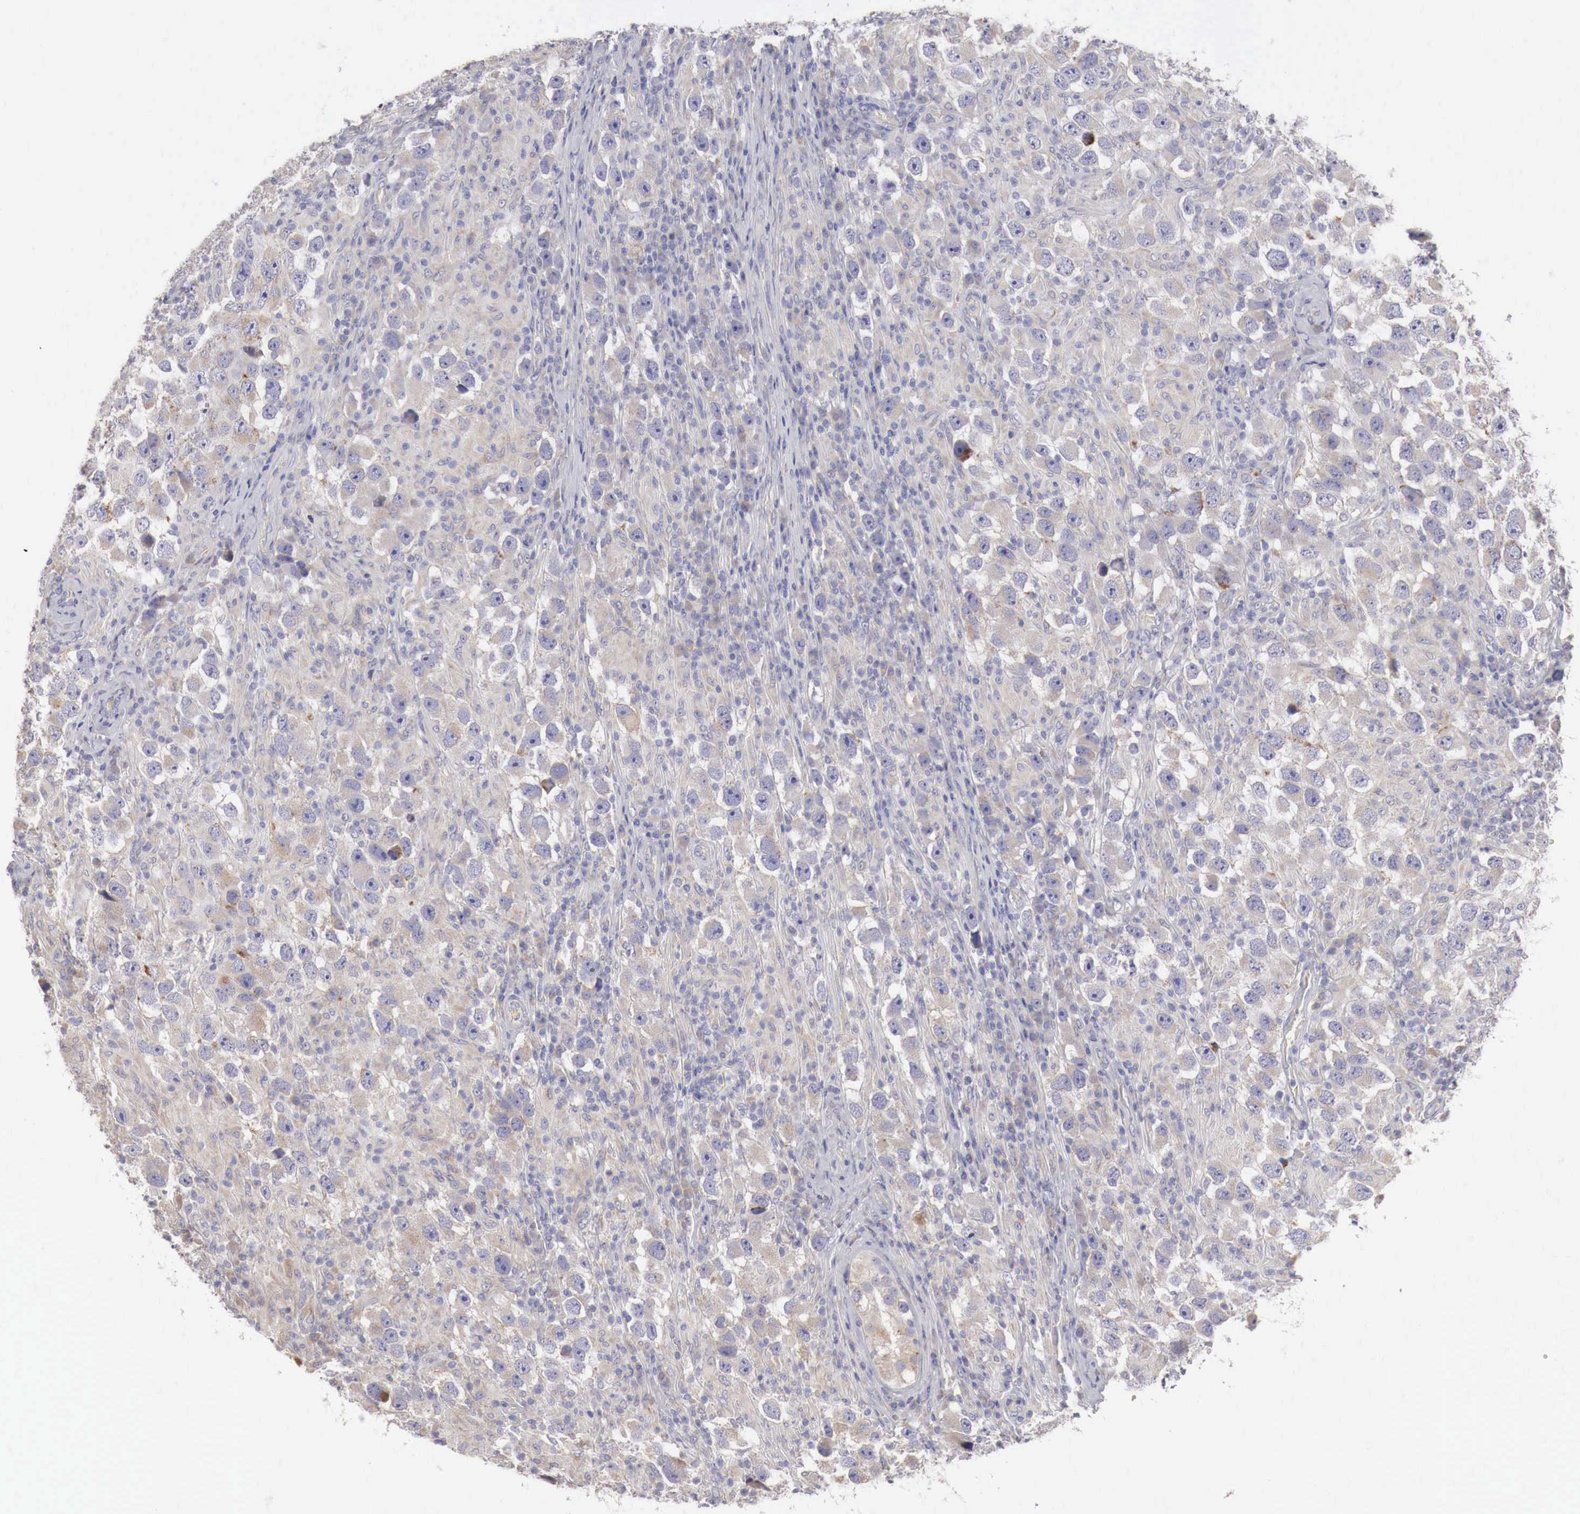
{"staining": {"intensity": "weak", "quantity": ">75%", "location": "cytoplasmic/membranous"}, "tissue": "testis cancer", "cell_type": "Tumor cells", "image_type": "cancer", "snomed": [{"axis": "morphology", "description": "Carcinoma, Embryonal, NOS"}, {"axis": "topography", "description": "Testis"}], "caption": "An image showing weak cytoplasmic/membranous positivity in approximately >75% of tumor cells in embryonal carcinoma (testis), as visualized by brown immunohistochemical staining.", "gene": "NSDHL", "patient": {"sex": "male", "age": 21}}